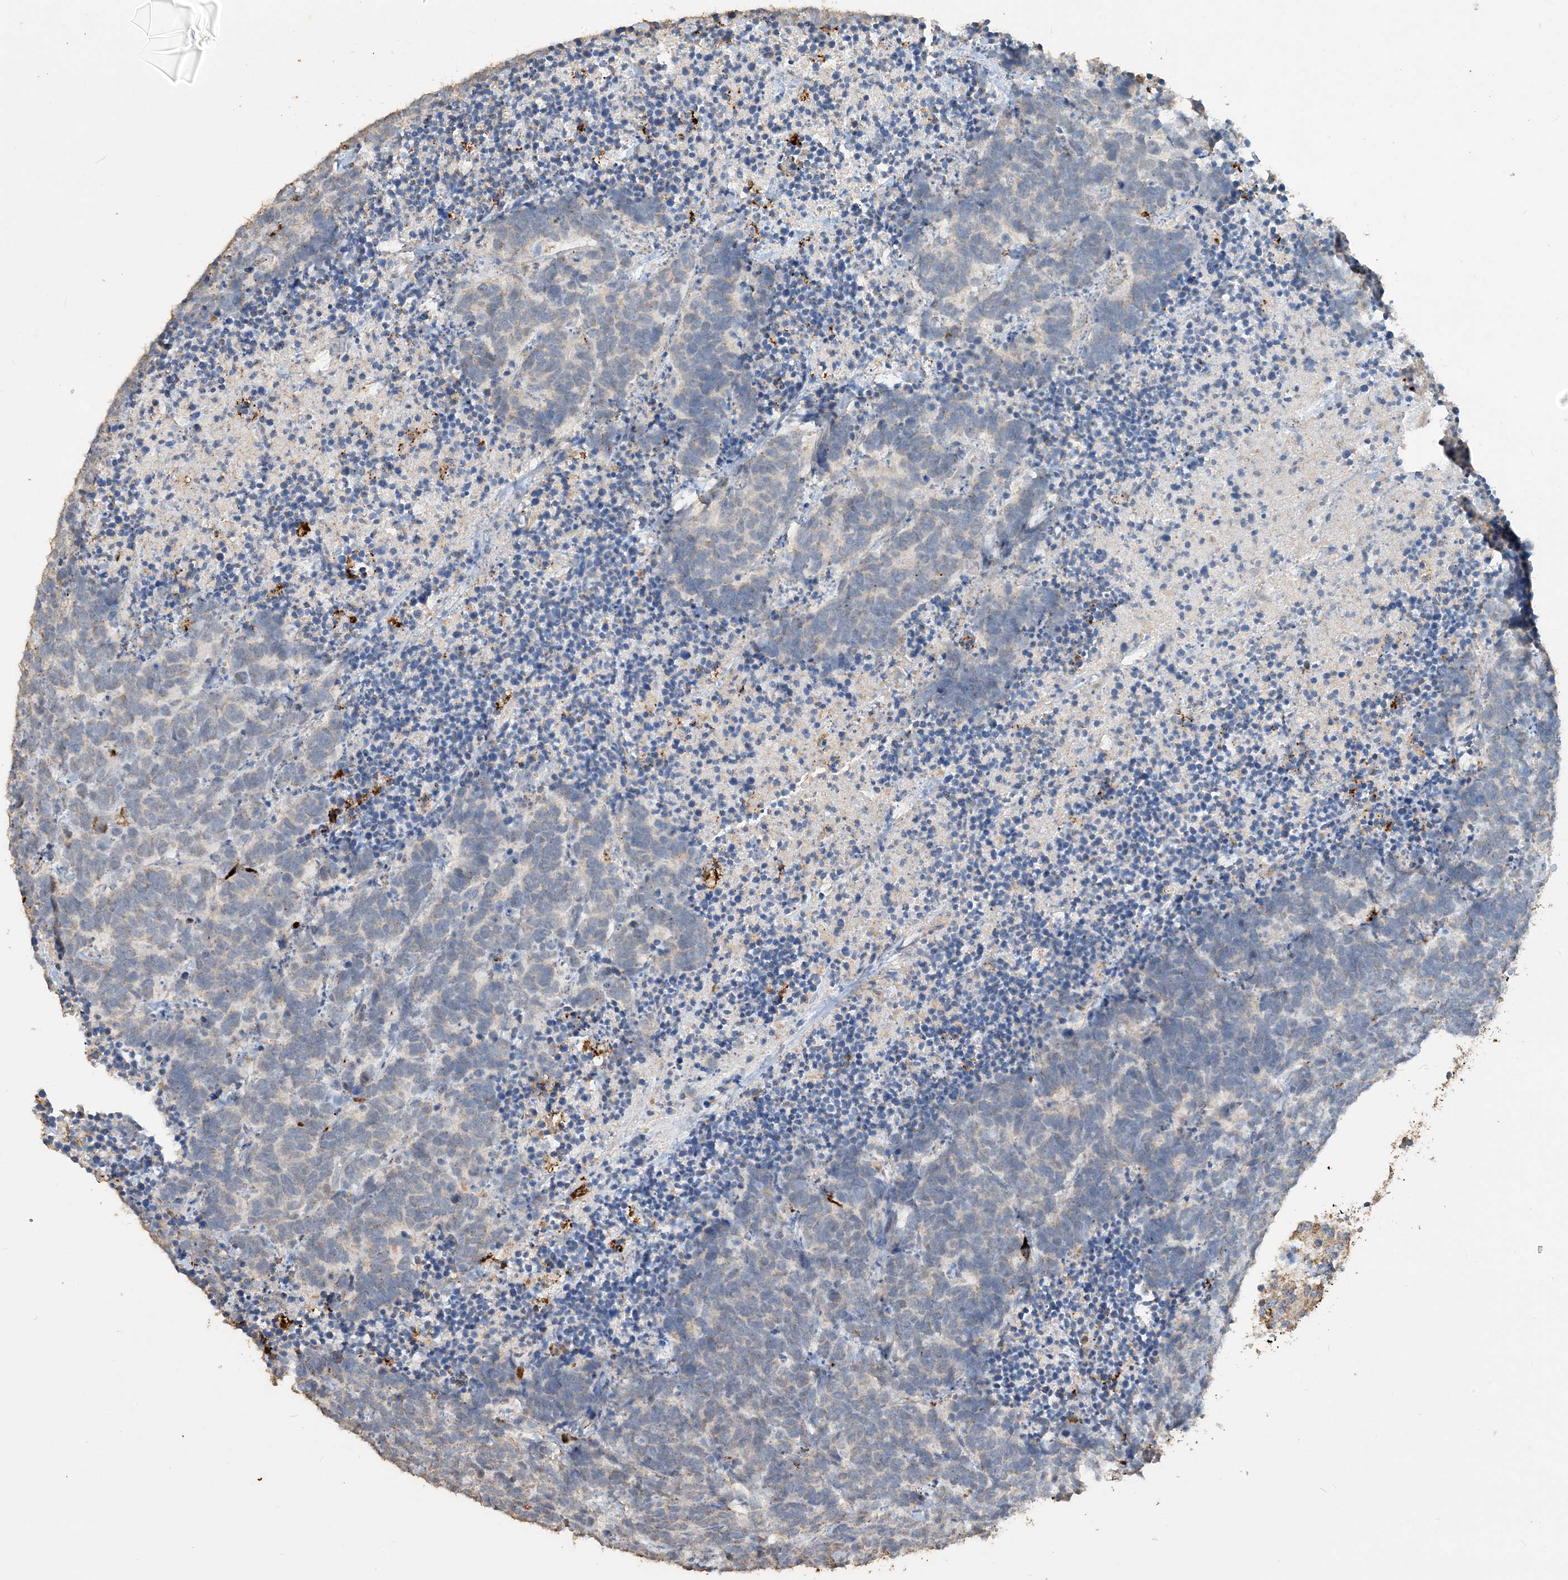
{"staining": {"intensity": "negative", "quantity": "none", "location": "none"}, "tissue": "carcinoid", "cell_type": "Tumor cells", "image_type": "cancer", "snomed": [{"axis": "morphology", "description": "Carcinoma, NOS"}, {"axis": "morphology", "description": "Carcinoid, malignant, NOS"}, {"axis": "topography", "description": "Urinary bladder"}], "caption": "This is an IHC image of human carcinoid. There is no positivity in tumor cells.", "gene": "SFMBT2", "patient": {"sex": "male", "age": 57}}